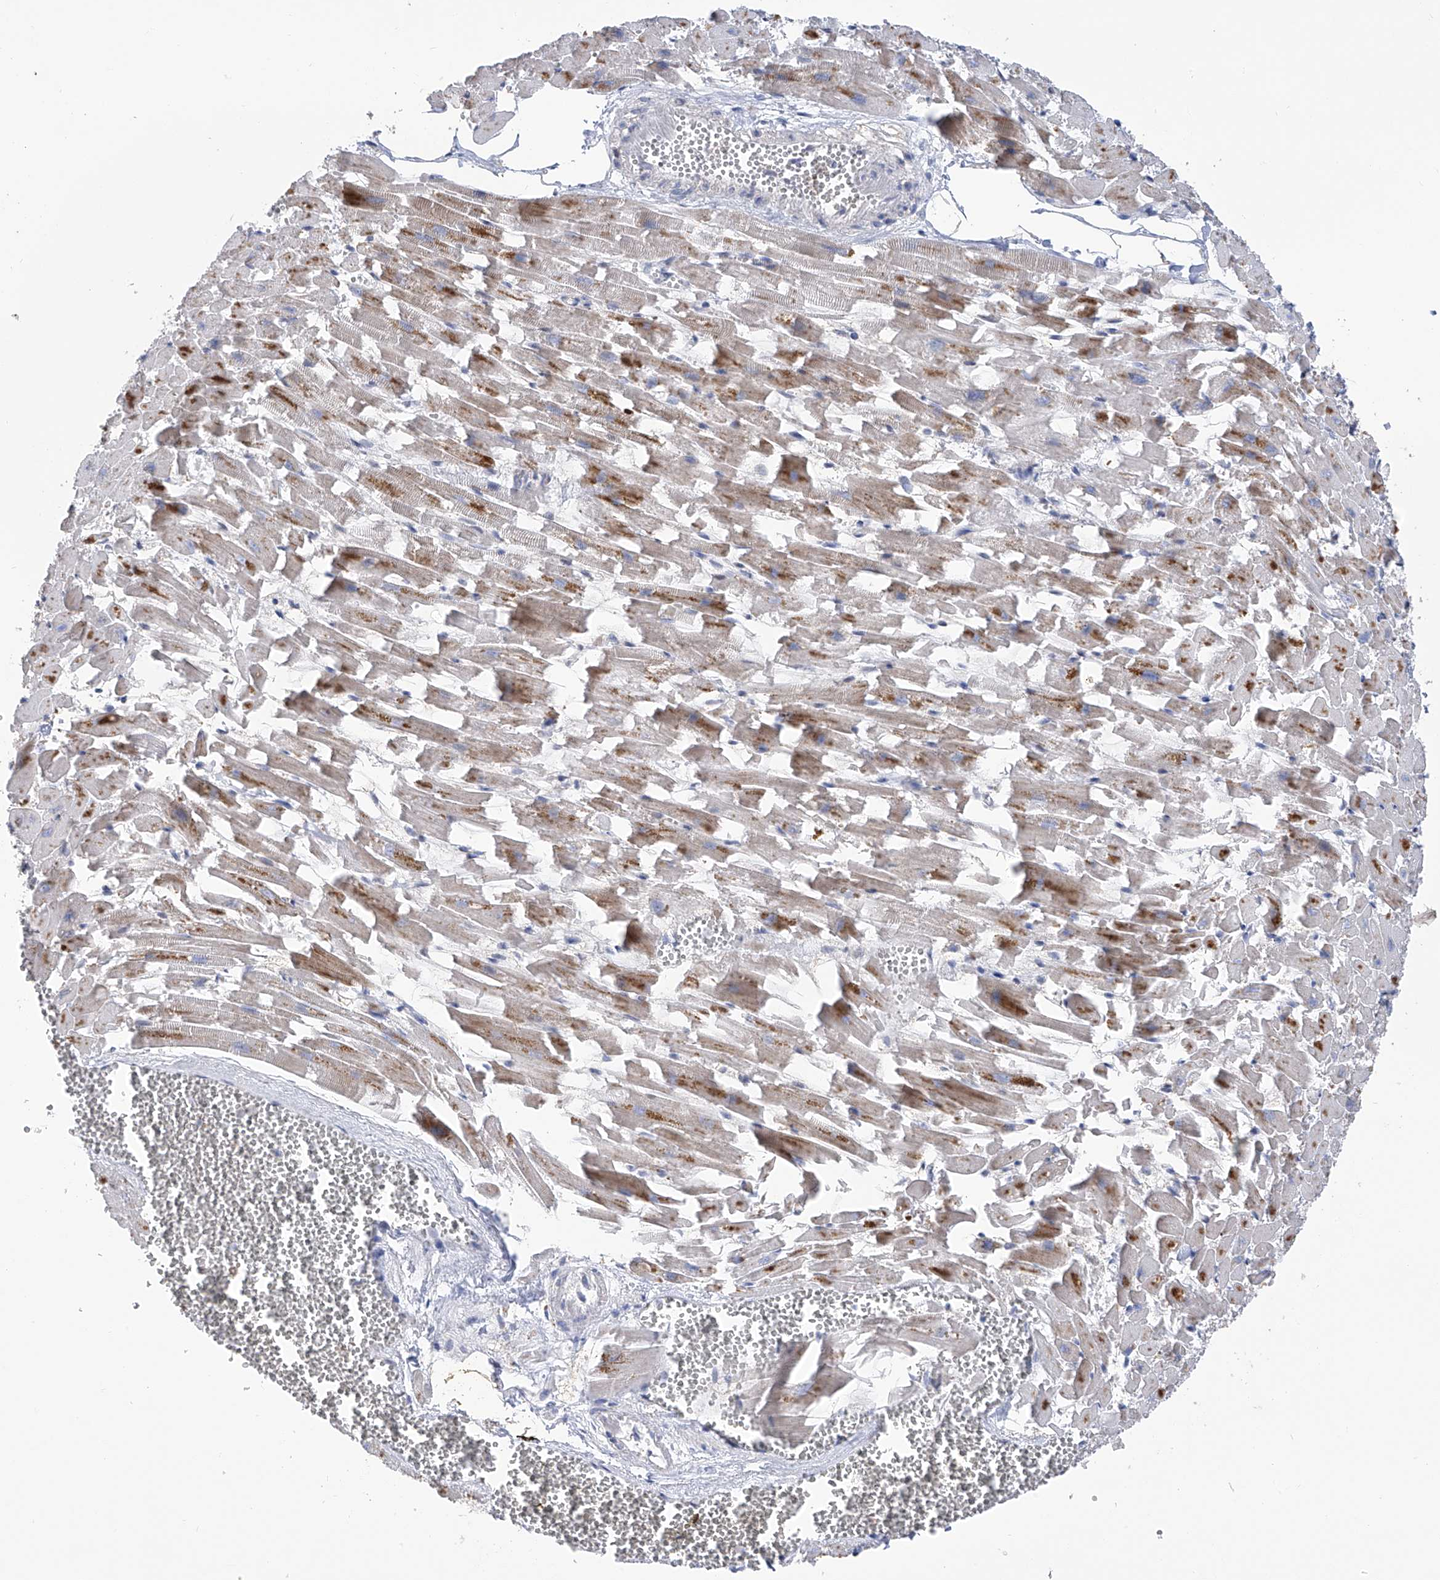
{"staining": {"intensity": "moderate", "quantity": "<25%", "location": "cytoplasmic/membranous"}, "tissue": "heart muscle", "cell_type": "Cardiomyocytes", "image_type": "normal", "snomed": [{"axis": "morphology", "description": "Normal tissue, NOS"}, {"axis": "topography", "description": "Heart"}], "caption": "An image showing moderate cytoplasmic/membranous positivity in approximately <25% of cardiomyocytes in benign heart muscle, as visualized by brown immunohistochemical staining.", "gene": "PHF20", "patient": {"sex": "female", "age": 64}}